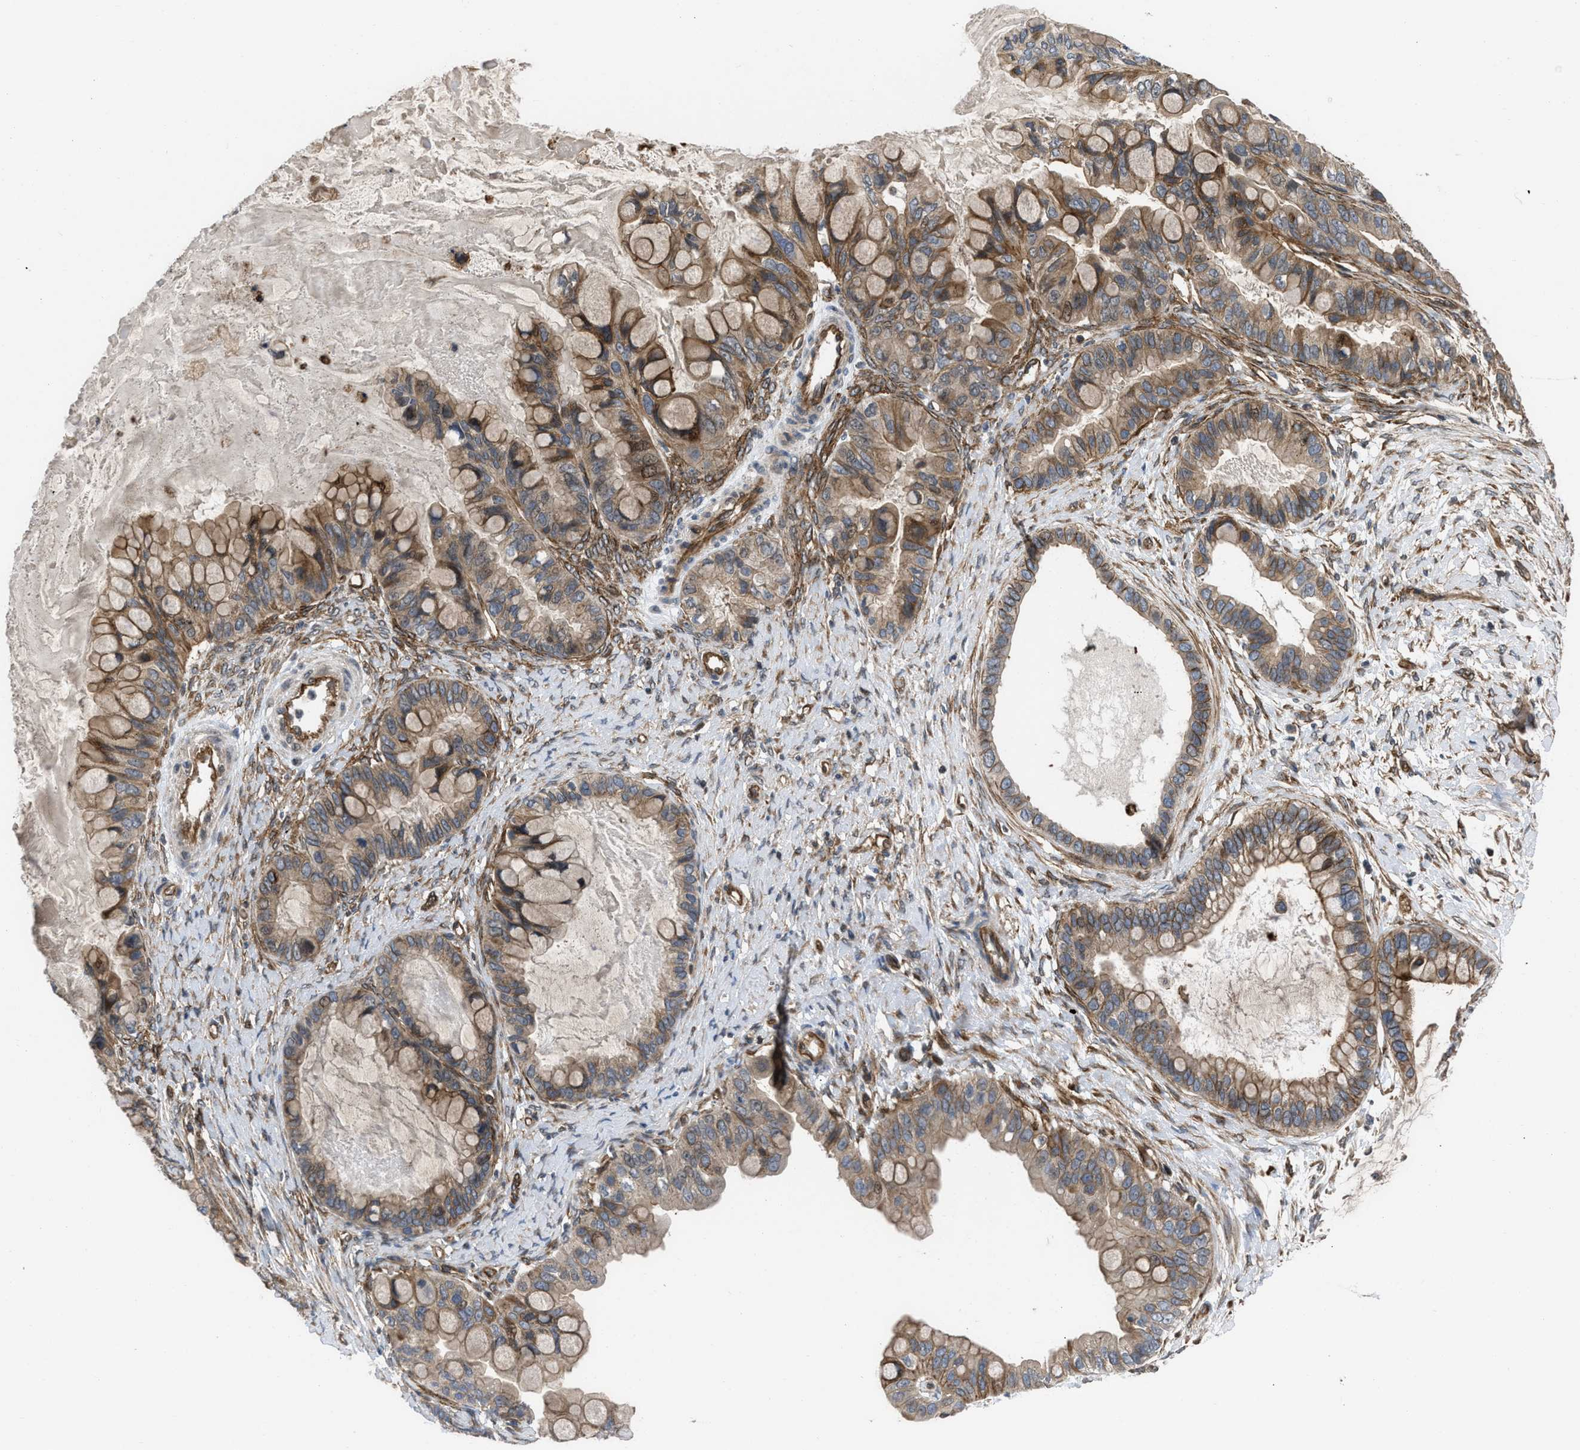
{"staining": {"intensity": "moderate", "quantity": ">75%", "location": "cytoplasmic/membranous"}, "tissue": "ovarian cancer", "cell_type": "Tumor cells", "image_type": "cancer", "snomed": [{"axis": "morphology", "description": "Cystadenocarcinoma, mucinous, NOS"}, {"axis": "topography", "description": "Ovary"}], "caption": "There is medium levels of moderate cytoplasmic/membranous positivity in tumor cells of mucinous cystadenocarcinoma (ovarian), as demonstrated by immunohistochemical staining (brown color).", "gene": "GPATCH2L", "patient": {"sex": "female", "age": 80}}